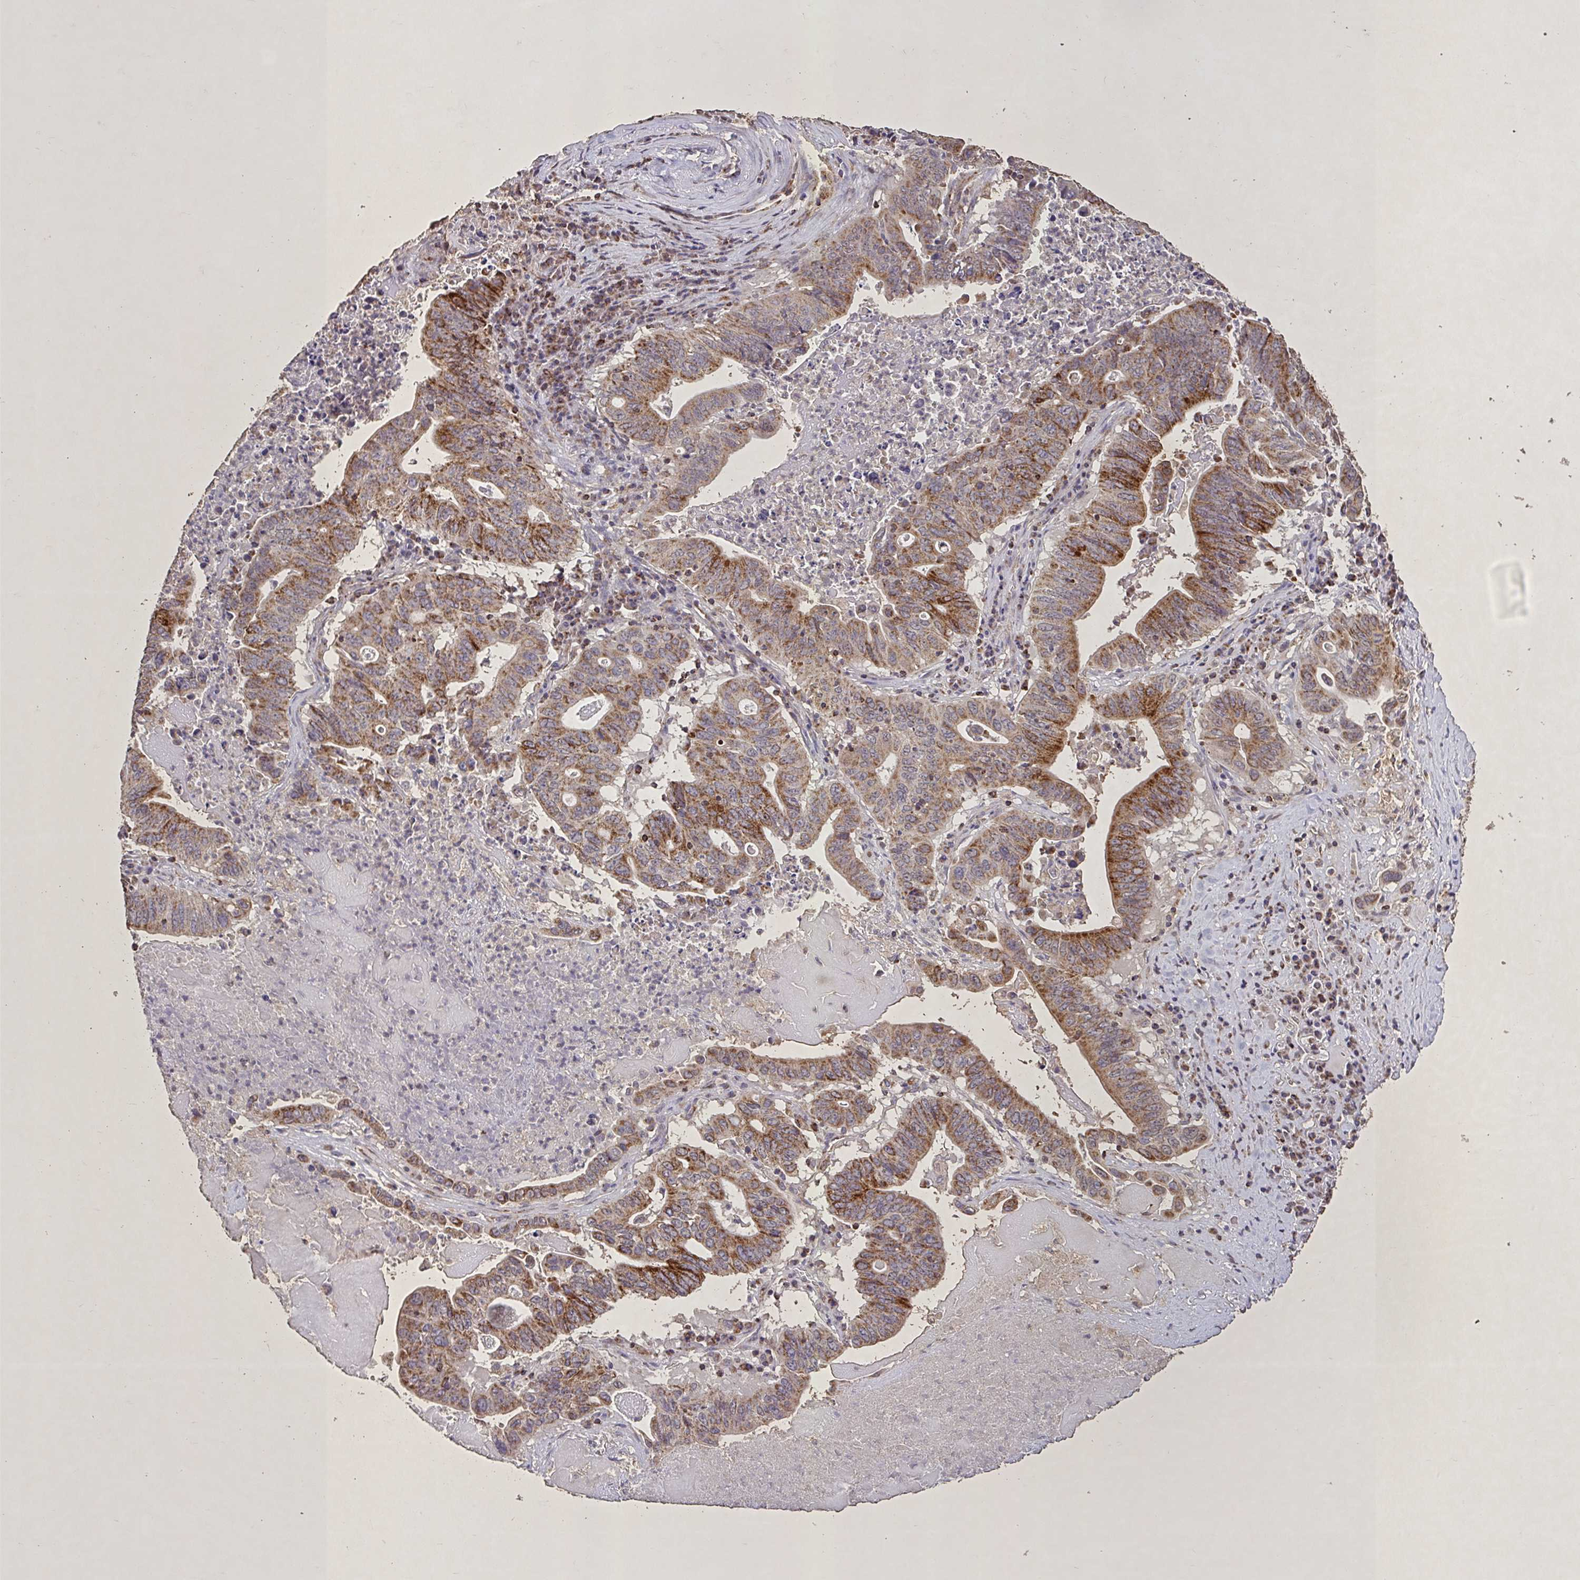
{"staining": {"intensity": "moderate", "quantity": ">75%", "location": "cytoplasmic/membranous"}, "tissue": "lung cancer", "cell_type": "Tumor cells", "image_type": "cancer", "snomed": [{"axis": "morphology", "description": "Adenocarcinoma, NOS"}, {"axis": "topography", "description": "Lung"}], "caption": "Protein expression by IHC exhibits moderate cytoplasmic/membranous staining in about >75% of tumor cells in lung adenocarcinoma.", "gene": "AGK", "patient": {"sex": "female", "age": 60}}